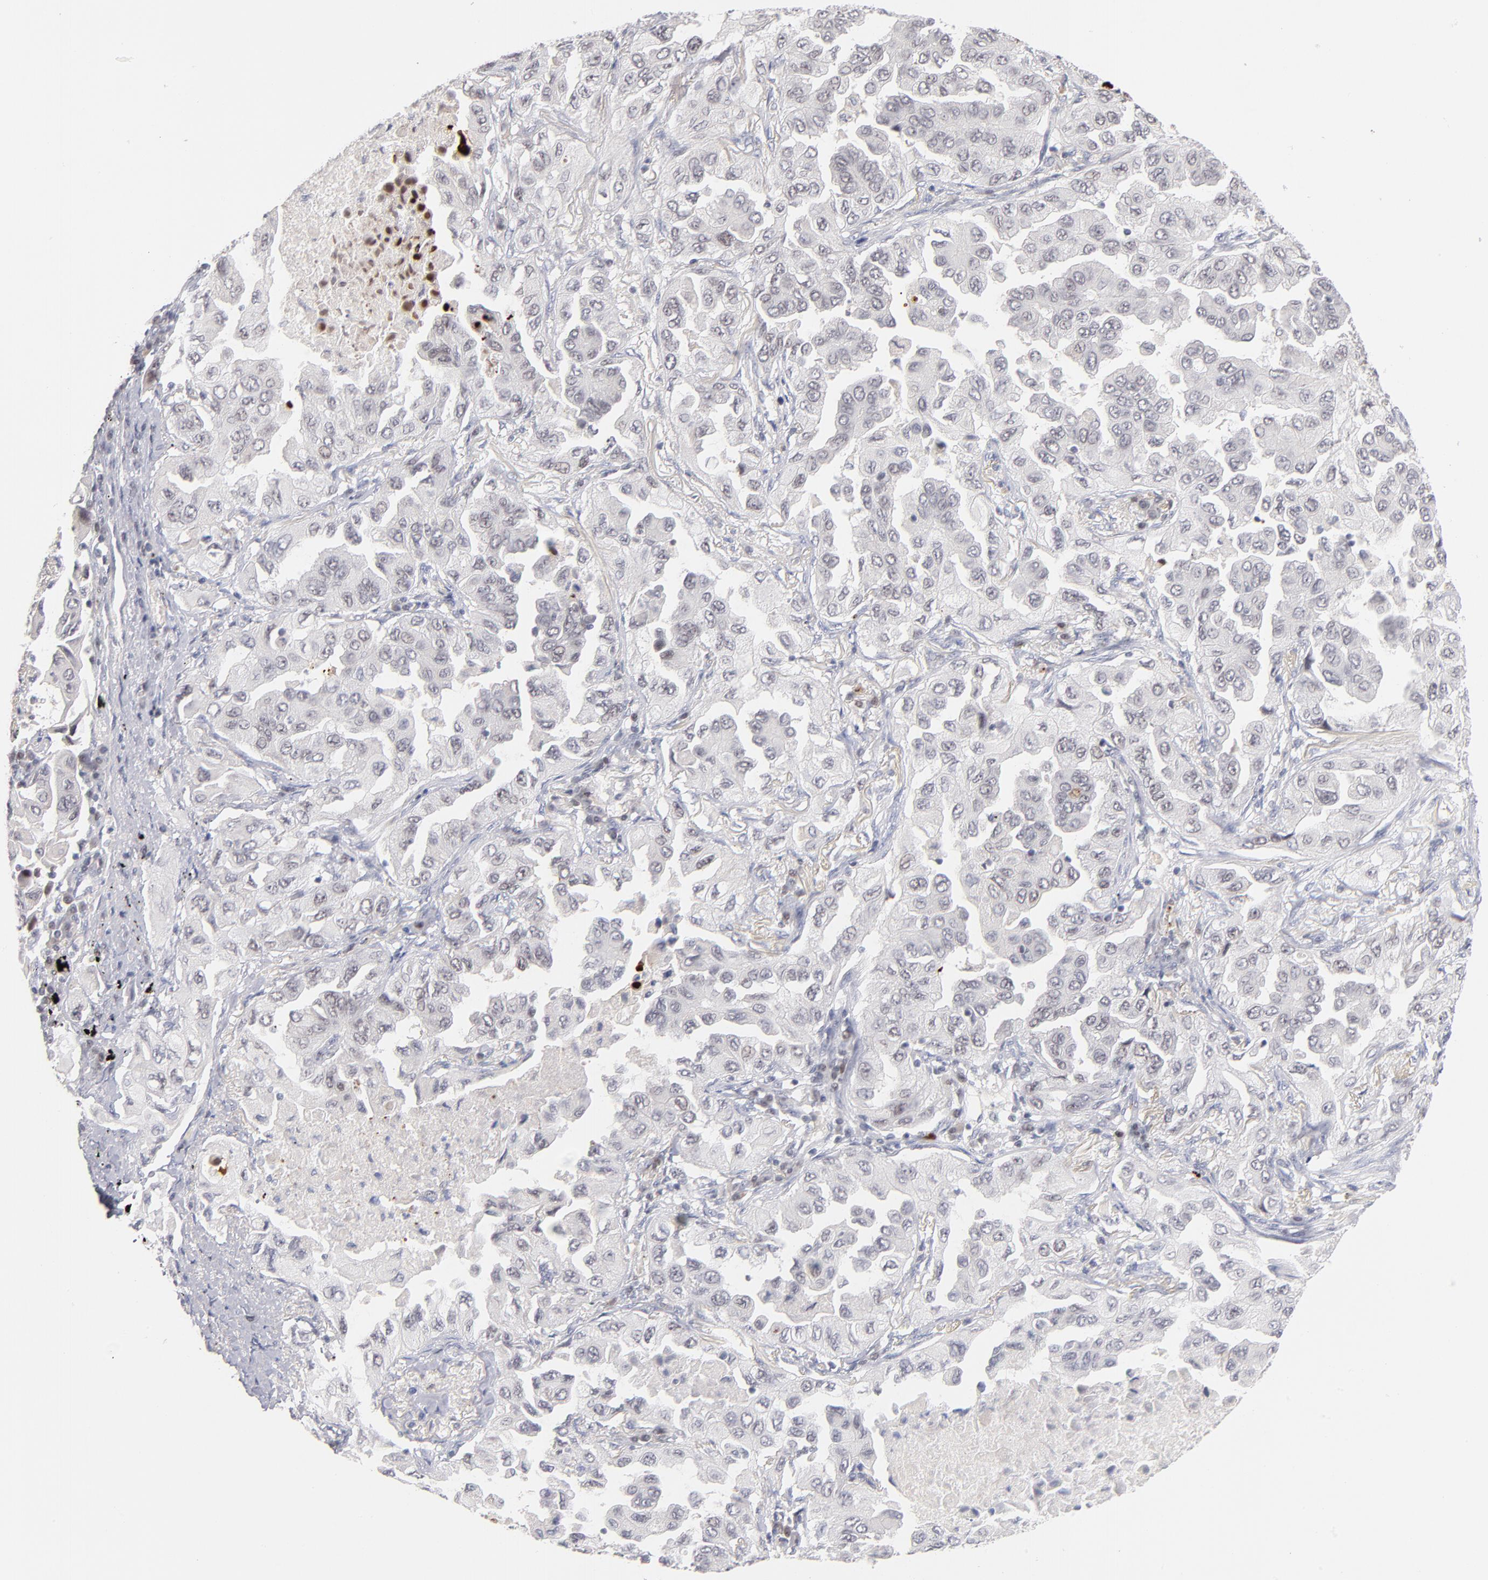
{"staining": {"intensity": "weak", "quantity": "<25%", "location": "nuclear"}, "tissue": "lung cancer", "cell_type": "Tumor cells", "image_type": "cancer", "snomed": [{"axis": "morphology", "description": "Adenocarcinoma, NOS"}, {"axis": "topography", "description": "Lung"}], "caption": "DAB (3,3'-diaminobenzidine) immunohistochemical staining of human lung cancer (adenocarcinoma) shows no significant staining in tumor cells.", "gene": "PARP1", "patient": {"sex": "female", "age": 65}}